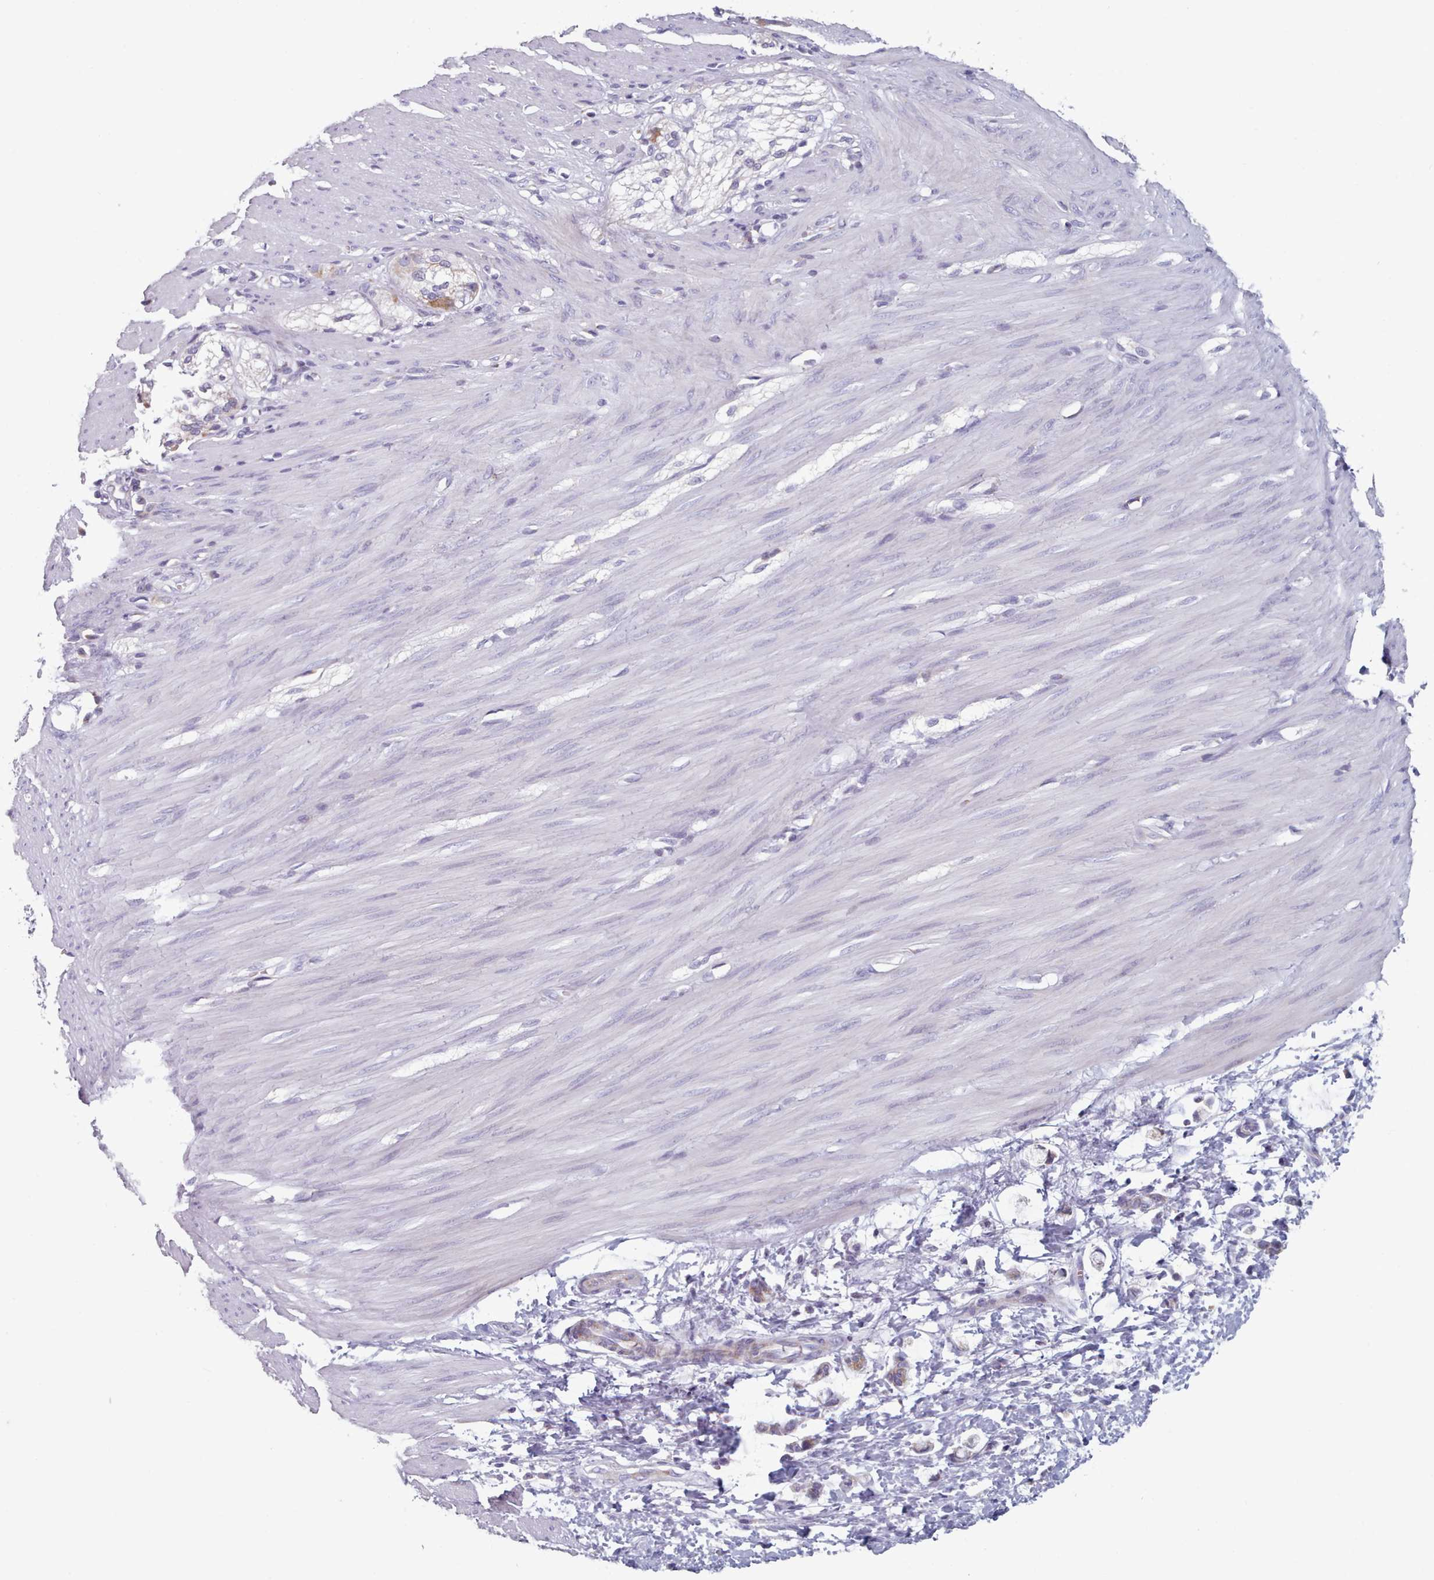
{"staining": {"intensity": "negative", "quantity": "none", "location": "none"}, "tissue": "smooth muscle", "cell_type": "Smooth muscle cells", "image_type": "normal", "snomed": [{"axis": "morphology", "description": "Normal tissue, NOS"}, {"axis": "morphology", "description": "Adenocarcinoma, NOS"}, {"axis": "topography", "description": "Colon"}, {"axis": "topography", "description": "Peripheral nerve tissue"}], "caption": "Immunohistochemistry (IHC) image of benign smooth muscle stained for a protein (brown), which exhibits no staining in smooth muscle cells. (DAB immunohistochemistry, high magnification).", "gene": "FAM170B", "patient": {"sex": "male", "age": 14}}